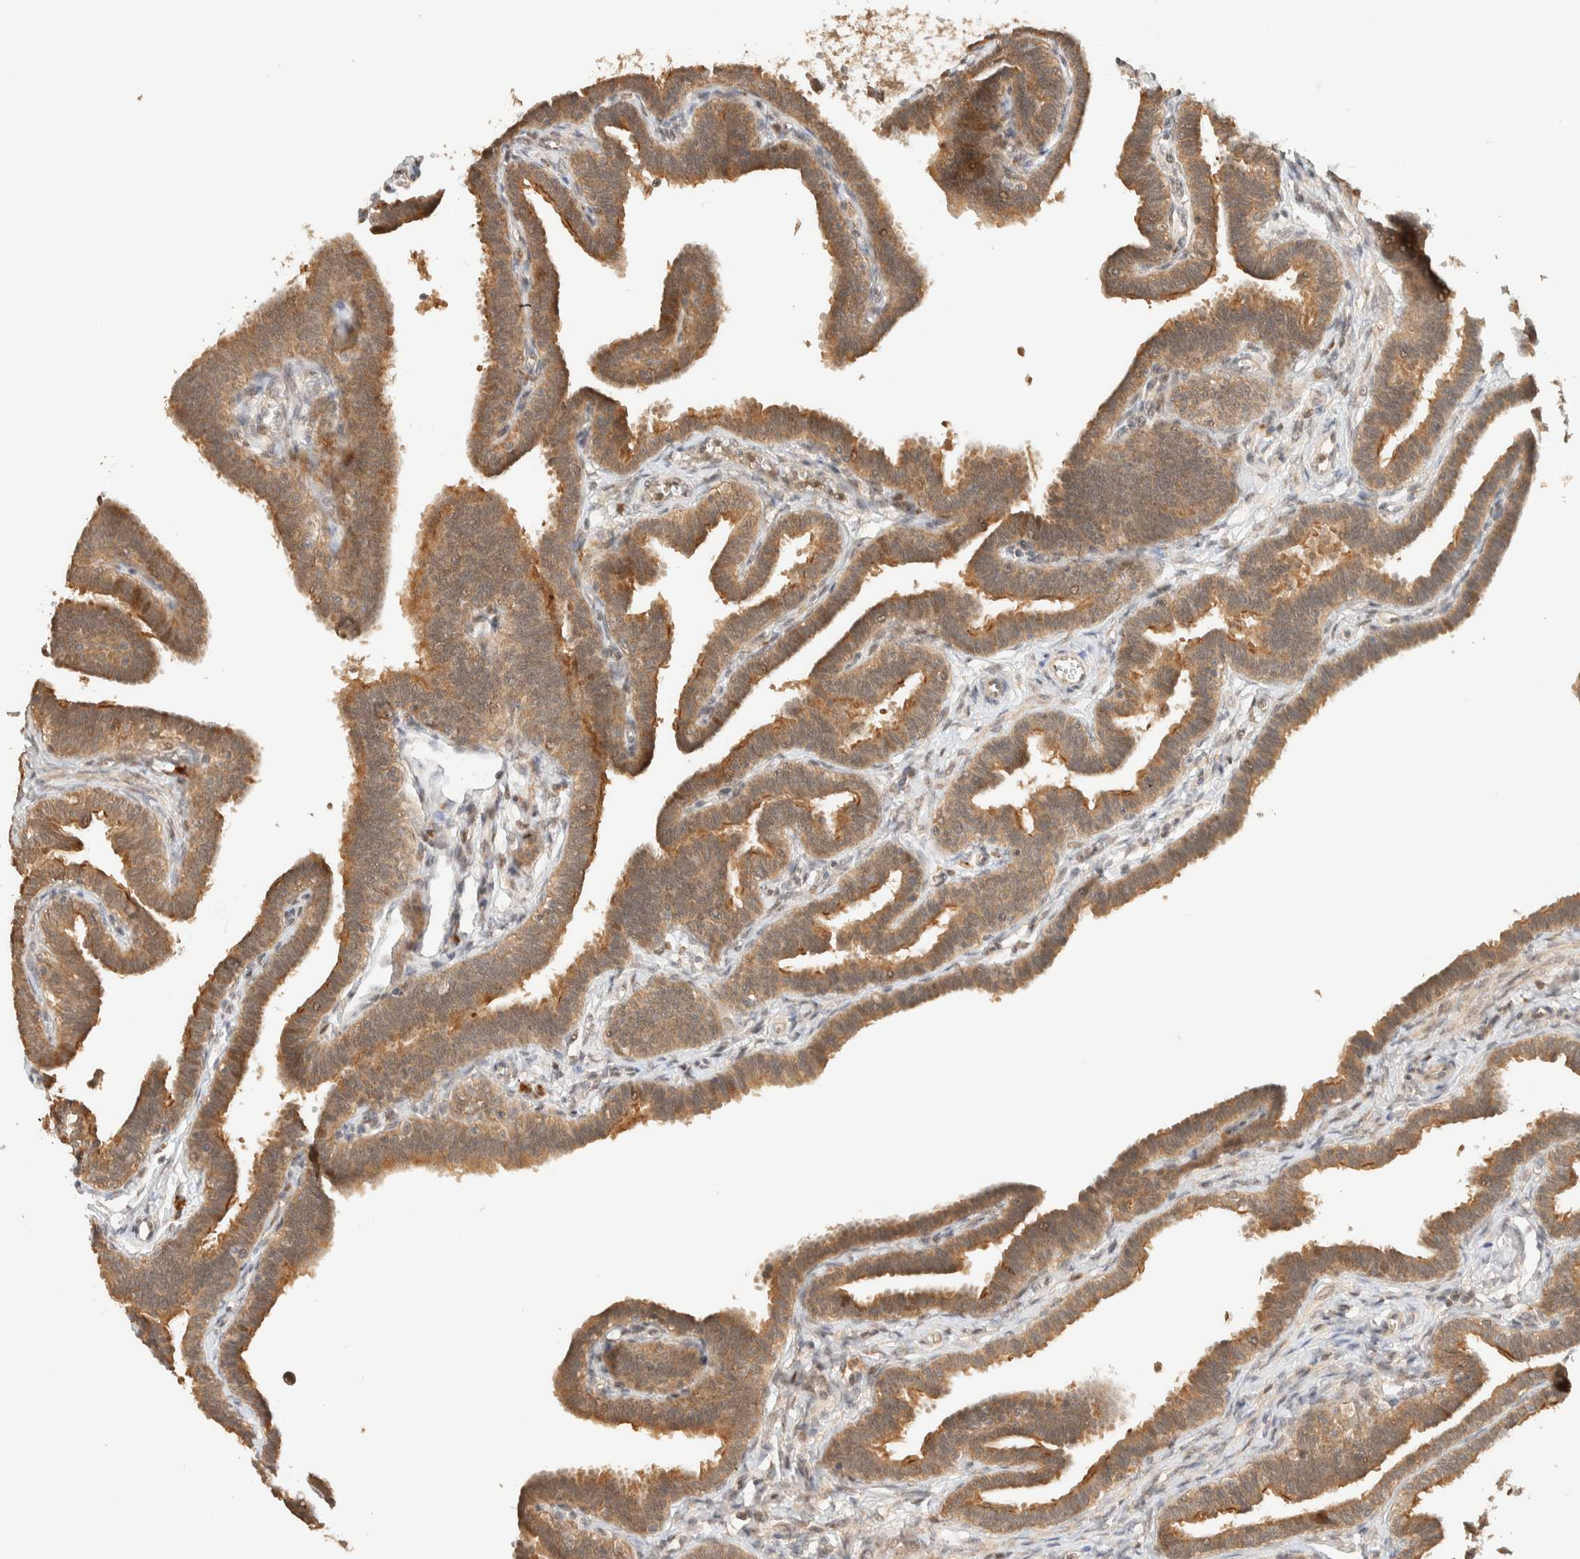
{"staining": {"intensity": "moderate", "quantity": ">75%", "location": "cytoplasmic/membranous"}, "tissue": "fallopian tube", "cell_type": "Glandular cells", "image_type": "normal", "snomed": [{"axis": "morphology", "description": "Normal tissue, NOS"}, {"axis": "topography", "description": "Fallopian tube"}, {"axis": "topography", "description": "Ovary"}], "caption": "Immunohistochemistry (IHC) image of unremarkable fallopian tube: fallopian tube stained using IHC shows medium levels of moderate protein expression localized specifically in the cytoplasmic/membranous of glandular cells, appearing as a cytoplasmic/membranous brown color.", "gene": "ZBTB34", "patient": {"sex": "female", "age": 23}}